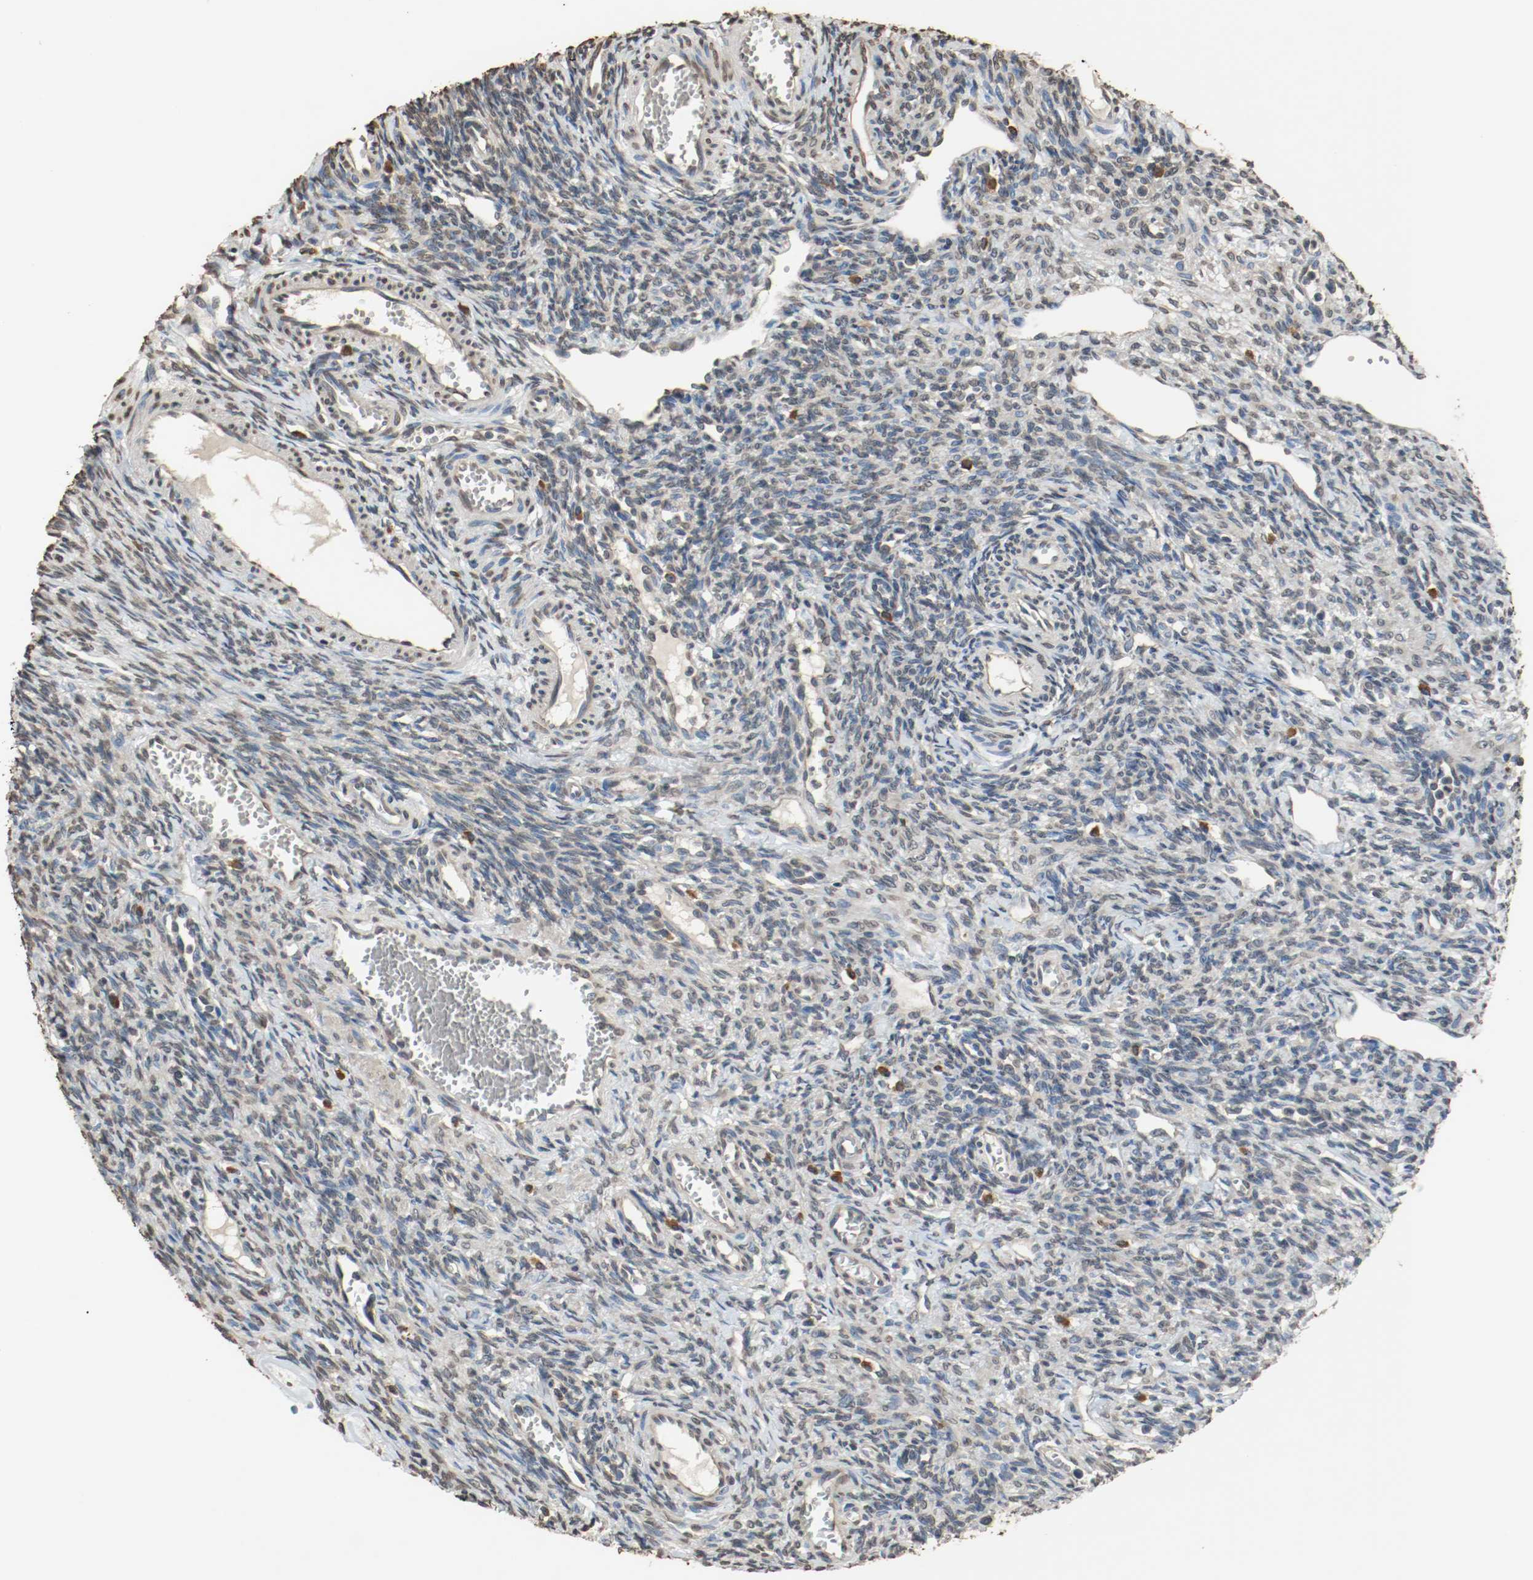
{"staining": {"intensity": "negative", "quantity": "none", "location": "none"}, "tissue": "ovary", "cell_type": "Follicle cells", "image_type": "normal", "snomed": [{"axis": "morphology", "description": "Normal tissue, NOS"}, {"axis": "topography", "description": "Ovary"}], "caption": "Micrograph shows no significant protein staining in follicle cells of benign ovary.", "gene": "RTN4", "patient": {"sex": "female", "age": 33}}